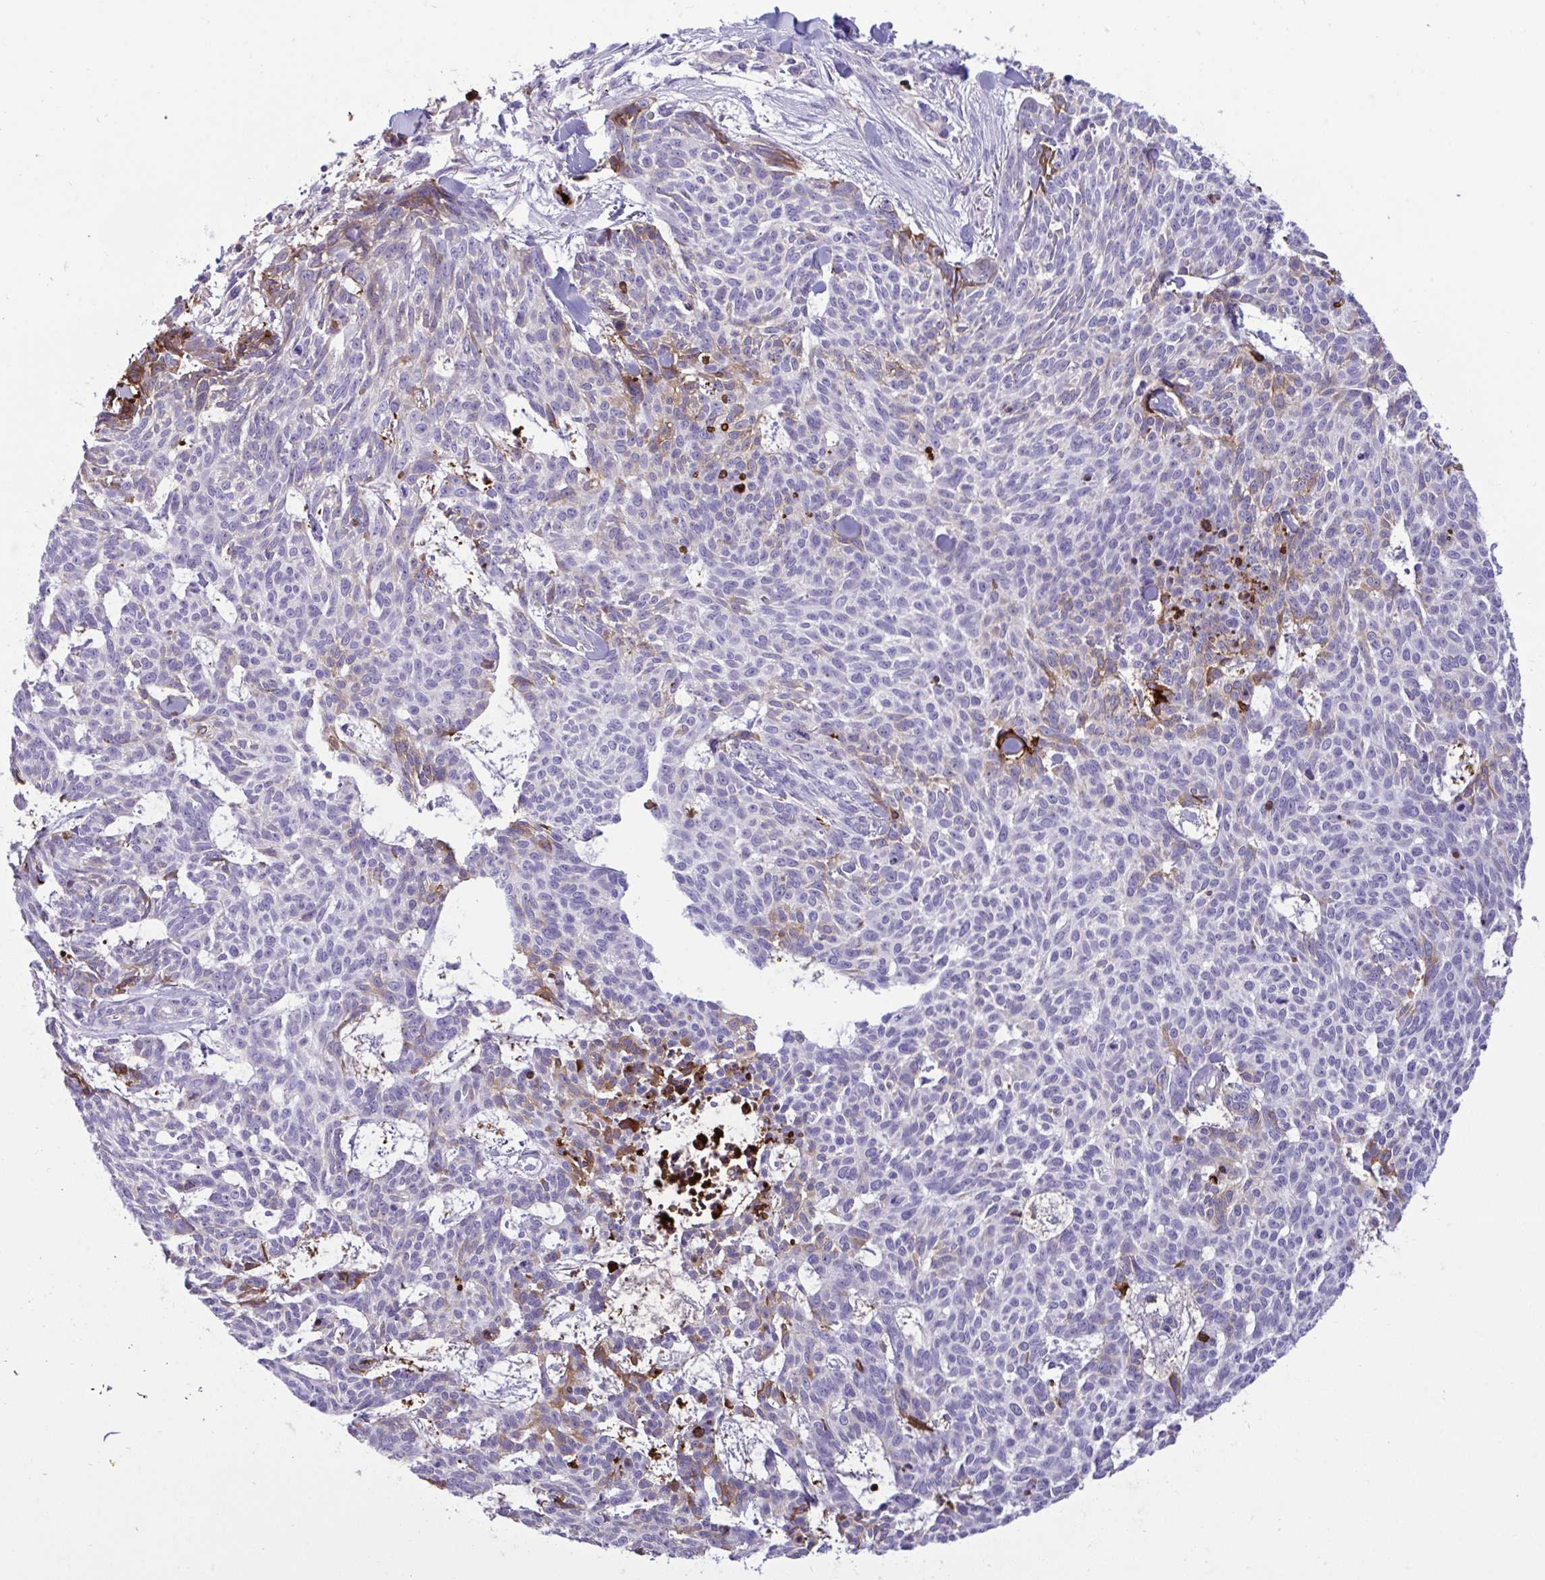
{"staining": {"intensity": "moderate", "quantity": "<25%", "location": "cytoplasmic/membranous"}, "tissue": "skin cancer", "cell_type": "Tumor cells", "image_type": "cancer", "snomed": [{"axis": "morphology", "description": "Basal cell carcinoma"}, {"axis": "topography", "description": "Skin"}], "caption": "IHC (DAB (3,3'-diaminobenzidine)) staining of human skin basal cell carcinoma shows moderate cytoplasmic/membranous protein staining in approximately <25% of tumor cells.", "gene": "F2", "patient": {"sex": "female", "age": 93}}